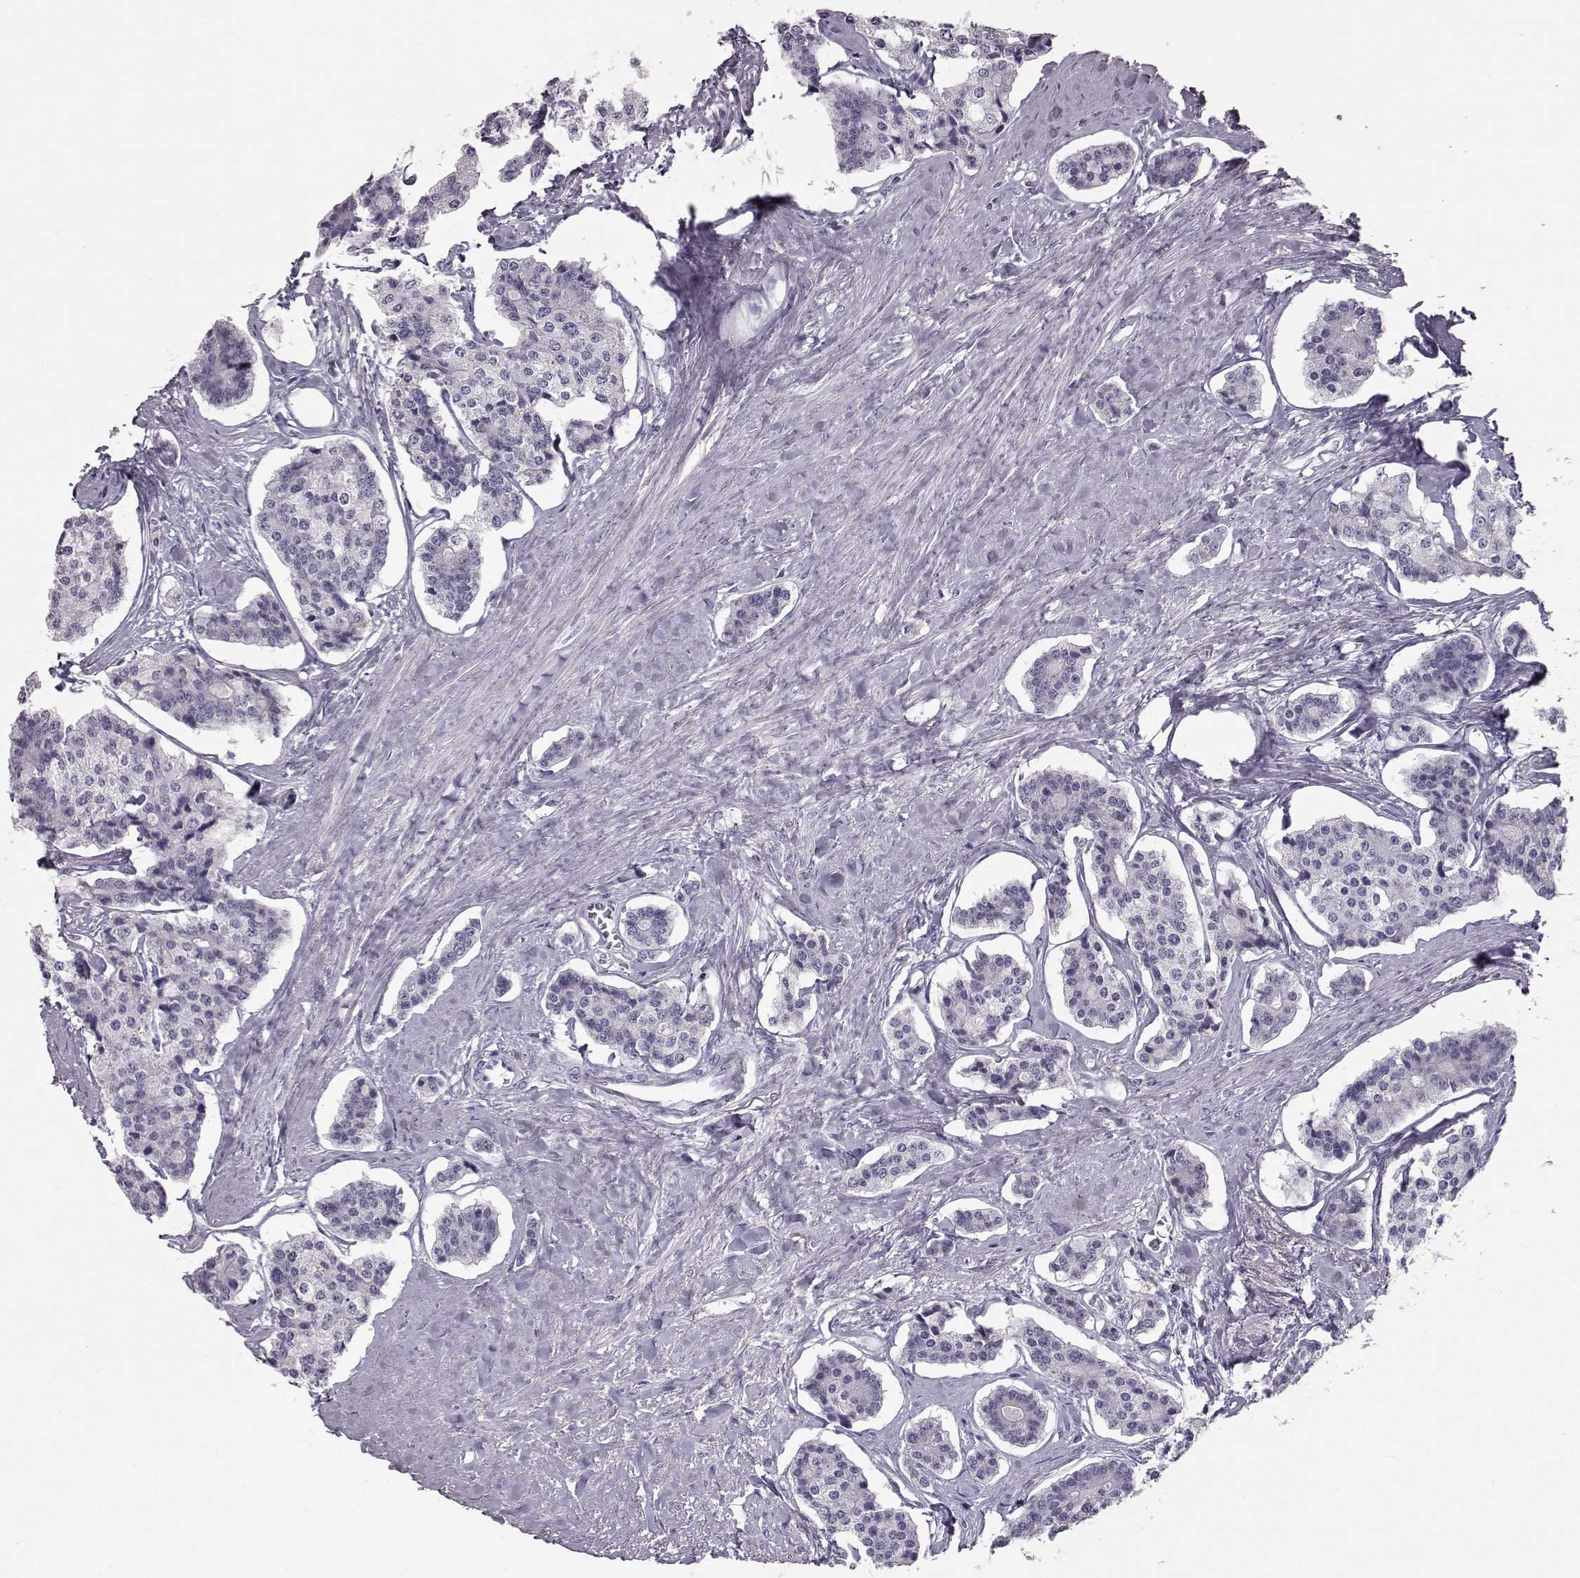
{"staining": {"intensity": "negative", "quantity": "none", "location": "none"}, "tissue": "carcinoid", "cell_type": "Tumor cells", "image_type": "cancer", "snomed": [{"axis": "morphology", "description": "Carcinoid, malignant, NOS"}, {"axis": "topography", "description": "Small intestine"}], "caption": "High magnification brightfield microscopy of carcinoid stained with DAB (3,3'-diaminobenzidine) (brown) and counterstained with hematoxylin (blue): tumor cells show no significant staining.", "gene": "CCL19", "patient": {"sex": "female", "age": 65}}